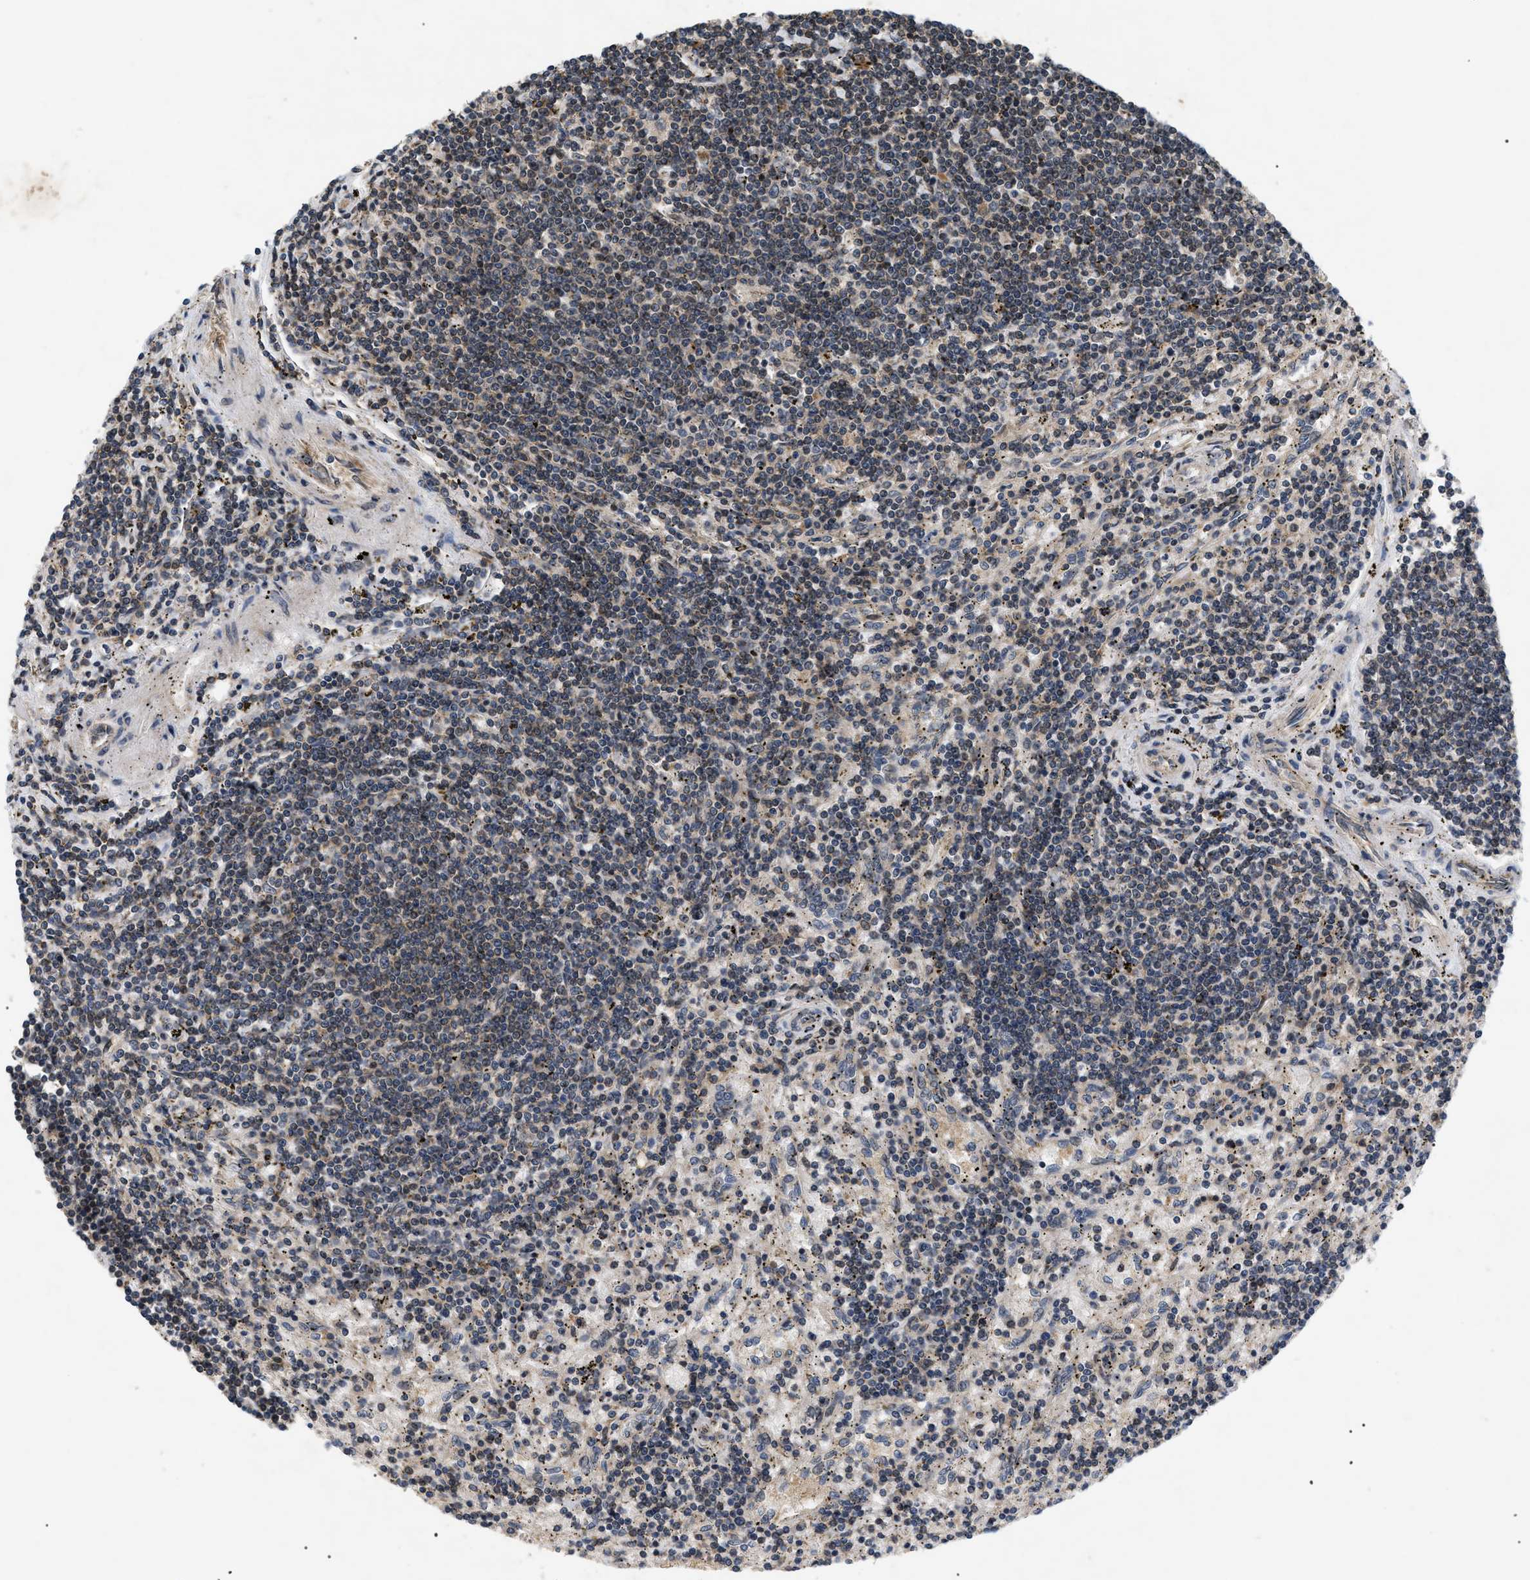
{"staining": {"intensity": "moderate", "quantity": ">75%", "location": "nuclear"}, "tissue": "lymphoma", "cell_type": "Tumor cells", "image_type": "cancer", "snomed": [{"axis": "morphology", "description": "Malignant lymphoma, non-Hodgkin's type, Low grade"}, {"axis": "topography", "description": "Spleen"}], "caption": "IHC staining of low-grade malignant lymphoma, non-Hodgkin's type, which reveals medium levels of moderate nuclear expression in about >75% of tumor cells indicating moderate nuclear protein positivity. The staining was performed using DAB (brown) for protein detection and nuclei were counterstained in hematoxylin (blue).", "gene": "HMGCR", "patient": {"sex": "male", "age": 76}}